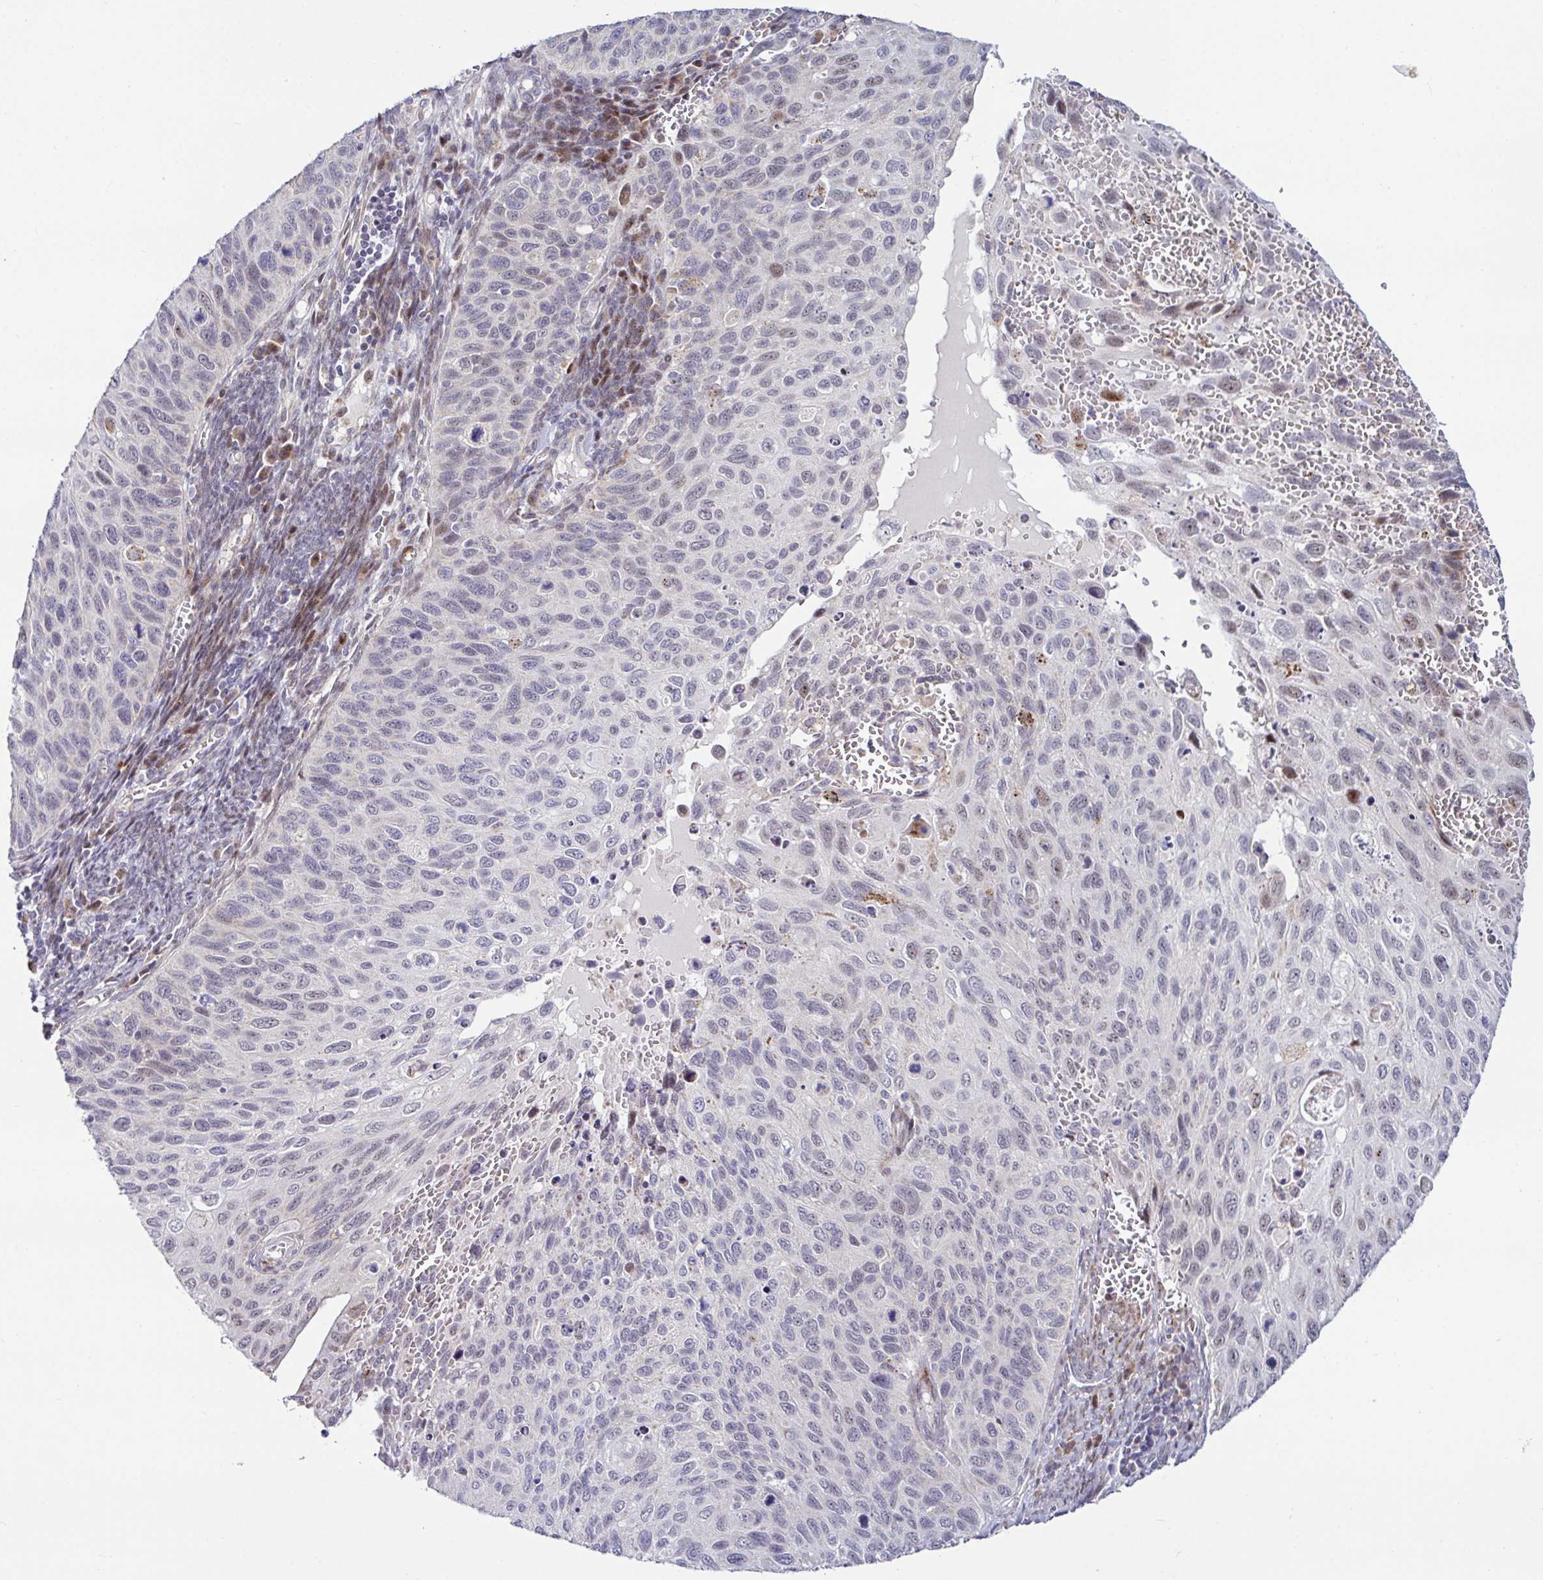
{"staining": {"intensity": "weak", "quantity": "<25%", "location": "nuclear"}, "tissue": "cervical cancer", "cell_type": "Tumor cells", "image_type": "cancer", "snomed": [{"axis": "morphology", "description": "Squamous cell carcinoma, NOS"}, {"axis": "topography", "description": "Cervix"}], "caption": "A histopathology image of human cervical squamous cell carcinoma is negative for staining in tumor cells. Brightfield microscopy of immunohistochemistry (IHC) stained with DAB (3,3'-diaminobenzidine) (brown) and hematoxylin (blue), captured at high magnification.", "gene": "DZIP1", "patient": {"sex": "female", "age": 70}}